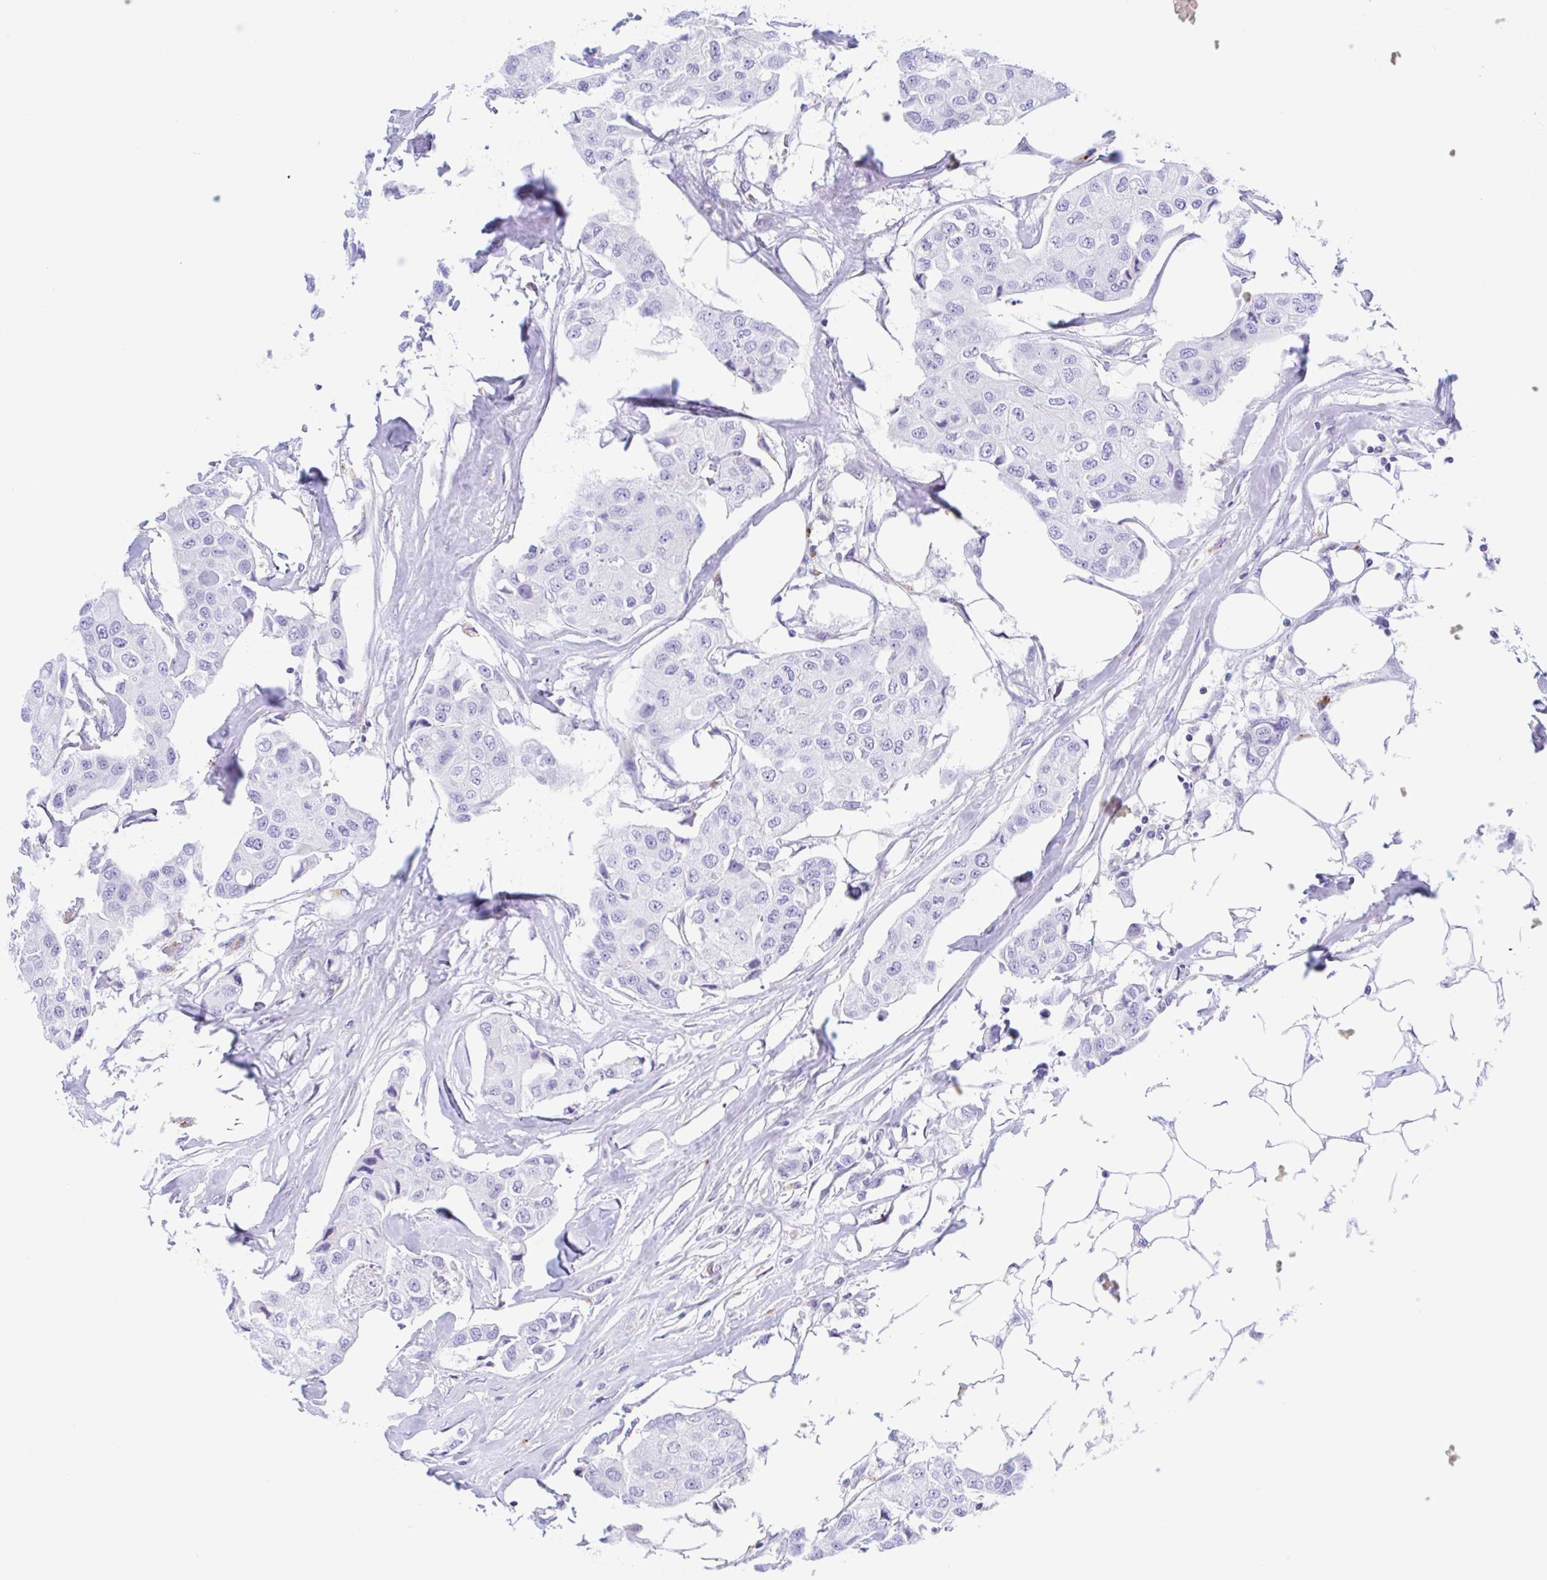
{"staining": {"intensity": "negative", "quantity": "none", "location": "none"}, "tissue": "breast cancer", "cell_type": "Tumor cells", "image_type": "cancer", "snomed": [{"axis": "morphology", "description": "Duct carcinoma"}, {"axis": "topography", "description": "Breast"}, {"axis": "topography", "description": "Lymph node"}], "caption": "Immunohistochemistry (IHC) of breast cancer shows no staining in tumor cells.", "gene": "ANKRD9", "patient": {"sex": "female", "age": 80}}